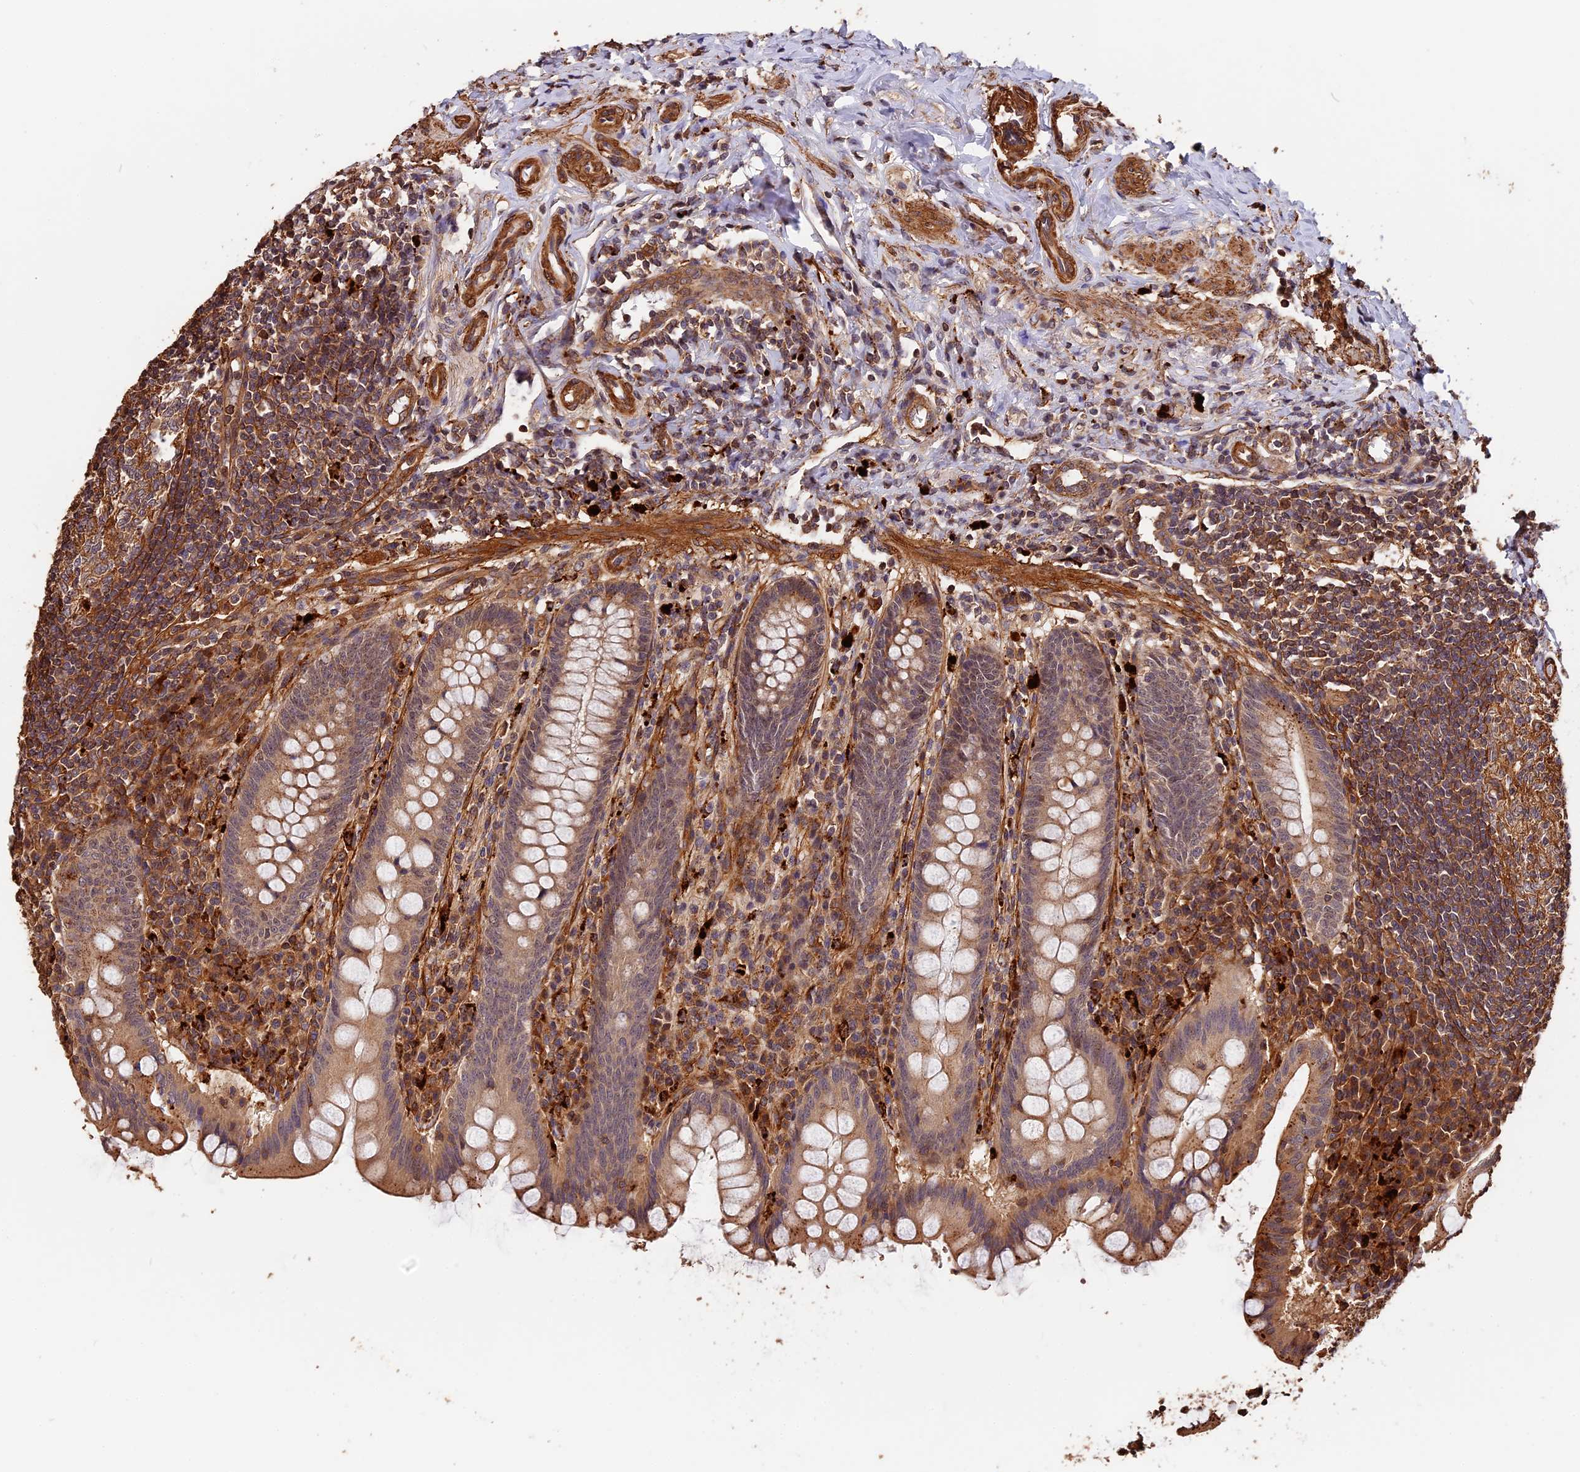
{"staining": {"intensity": "moderate", "quantity": ">75%", "location": "cytoplasmic/membranous"}, "tissue": "appendix", "cell_type": "Glandular cells", "image_type": "normal", "snomed": [{"axis": "morphology", "description": "Normal tissue, NOS"}, {"axis": "topography", "description": "Appendix"}], "caption": "Immunohistochemistry (IHC) photomicrograph of normal appendix: appendix stained using immunohistochemistry demonstrates medium levels of moderate protein expression localized specifically in the cytoplasmic/membranous of glandular cells, appearing as a cytoplasmic/membranous brown color.", "gene": "MMP15", "patient": {"sex": "female", "age": 33}}